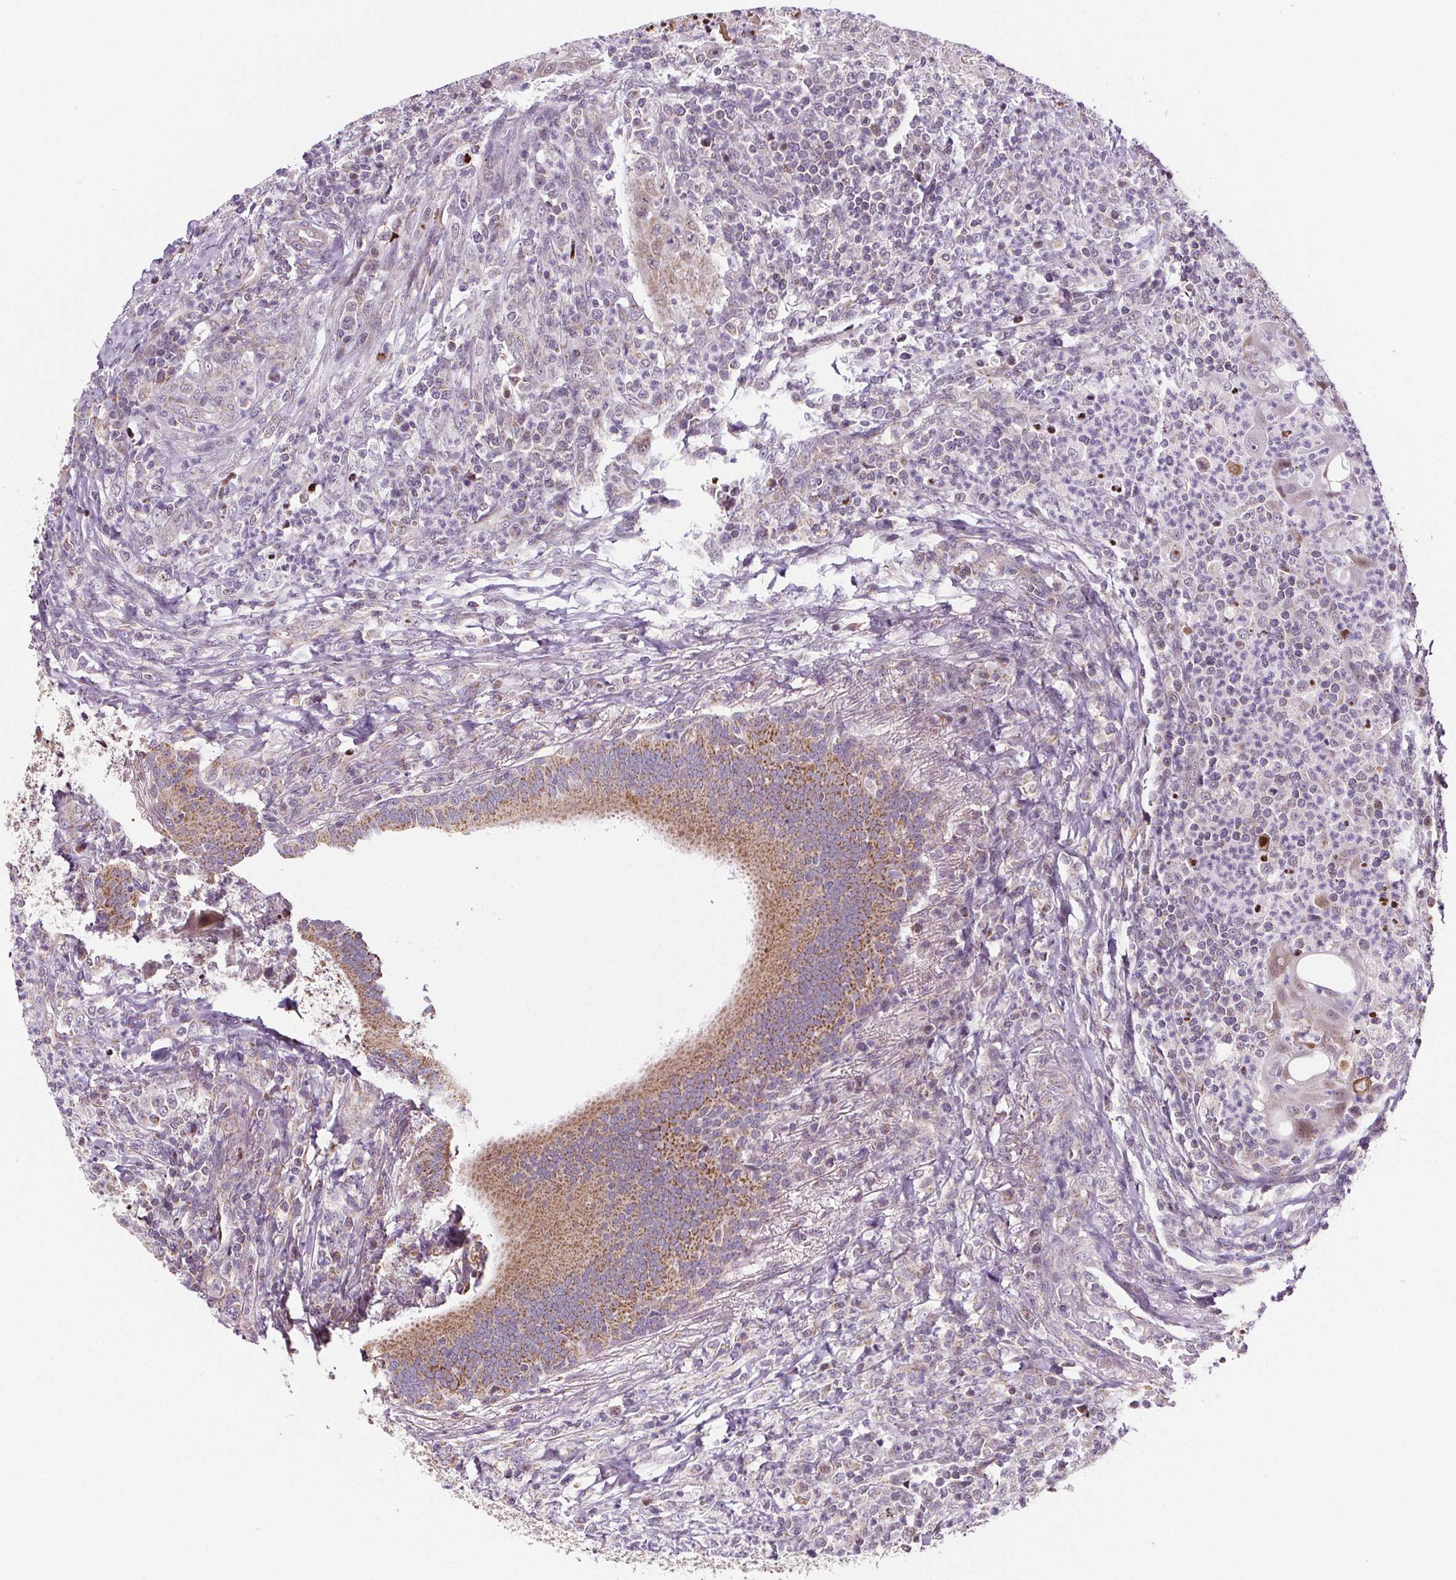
{"staining": {"intensity": "moderate", "quantity": ">75%", "location": "cytoplasmic/membranous"}, "tissue": "head and neck cancer", "cell_type": "Tumor cells", "image_type": "cancer", "snomed": [{"axis": "morphology", "description": "Squamous cell carcinoma, NOS"}, {"axis": "topography", "description": "Head-Neck"}], "caption": "Immunohistochemistry (IHC) (DAB) staining of head and neck cancer (squamous cell carcinoma) displays moderate cytoplasmic/membranous protein positivity in about >75% of tumor cells.", "gene": "SUCLA2", "patient": {"sex": "male", "age": 69}}